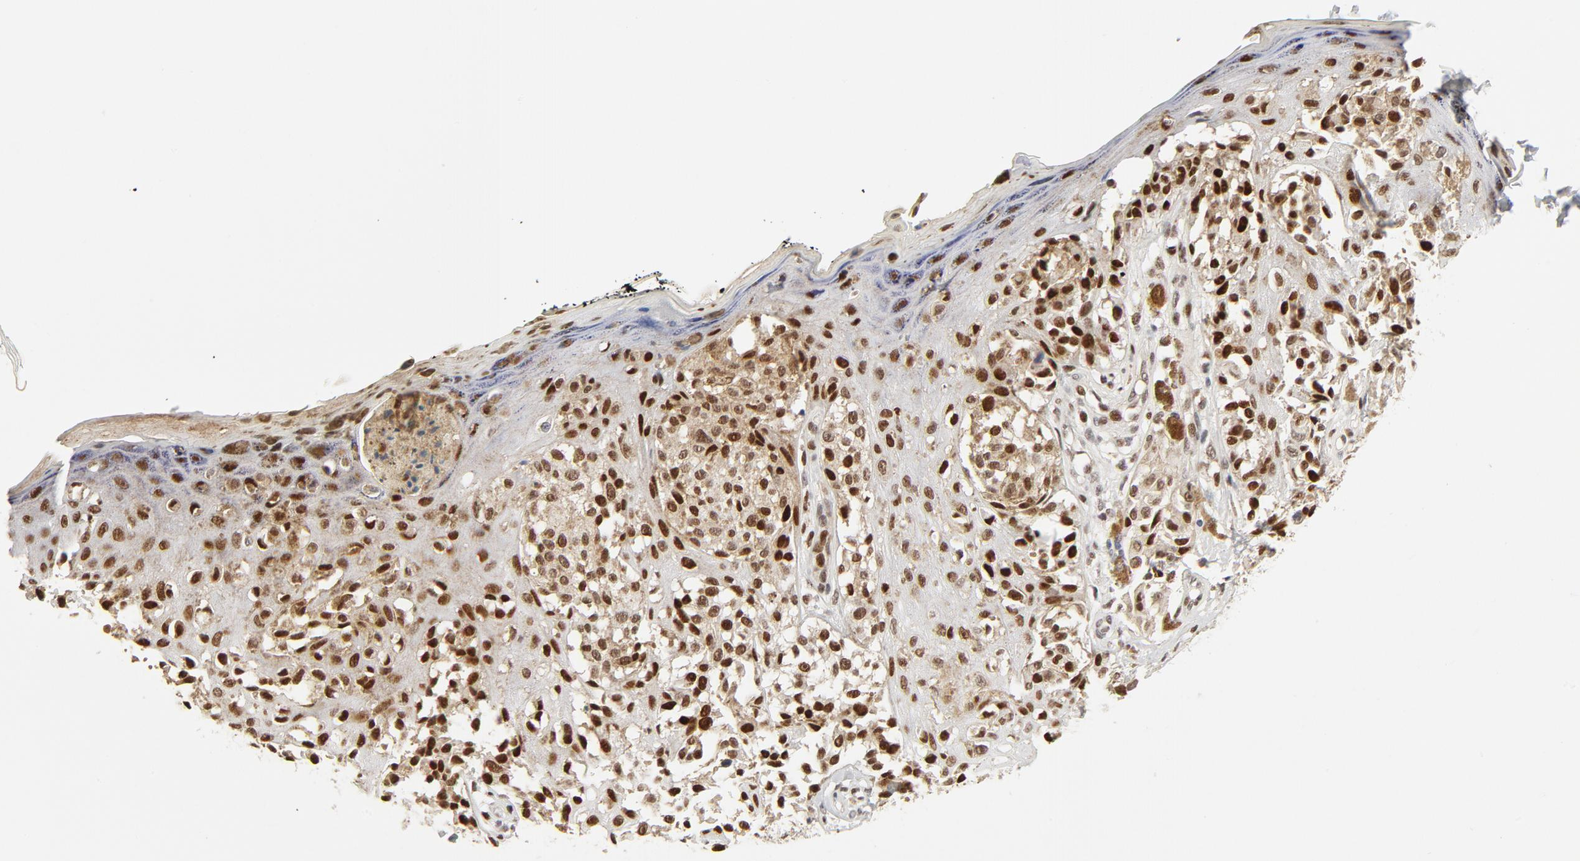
{"staining": {"intensity": "strong", "quantity": ">75%", "location": "cytoplasmic/membranous,nuclear"}, "tissue": "melanoma", "cell_type": "Tumor cells", "image_type": "cancer", "snomed": [{"axis": "morphology", "description": "Necrosis, NOS"}, {"axis": "morphology", "description": "Malignant melanoma, NOS"}, {"axis": "topography", "description": "Skin"}], "caption": "Immunohistochemistry (DAB (3,3'-diaminobenzidine)) staining of melanoma demonstrates strong cytoplasmic/membranous and nuclear protein staining in about >75% of tumor cells. (DAB IHC with brightfield microscopy, high magnification).", "gene": "GTF2I", "patient": {"sex": "female", "age": 87}}